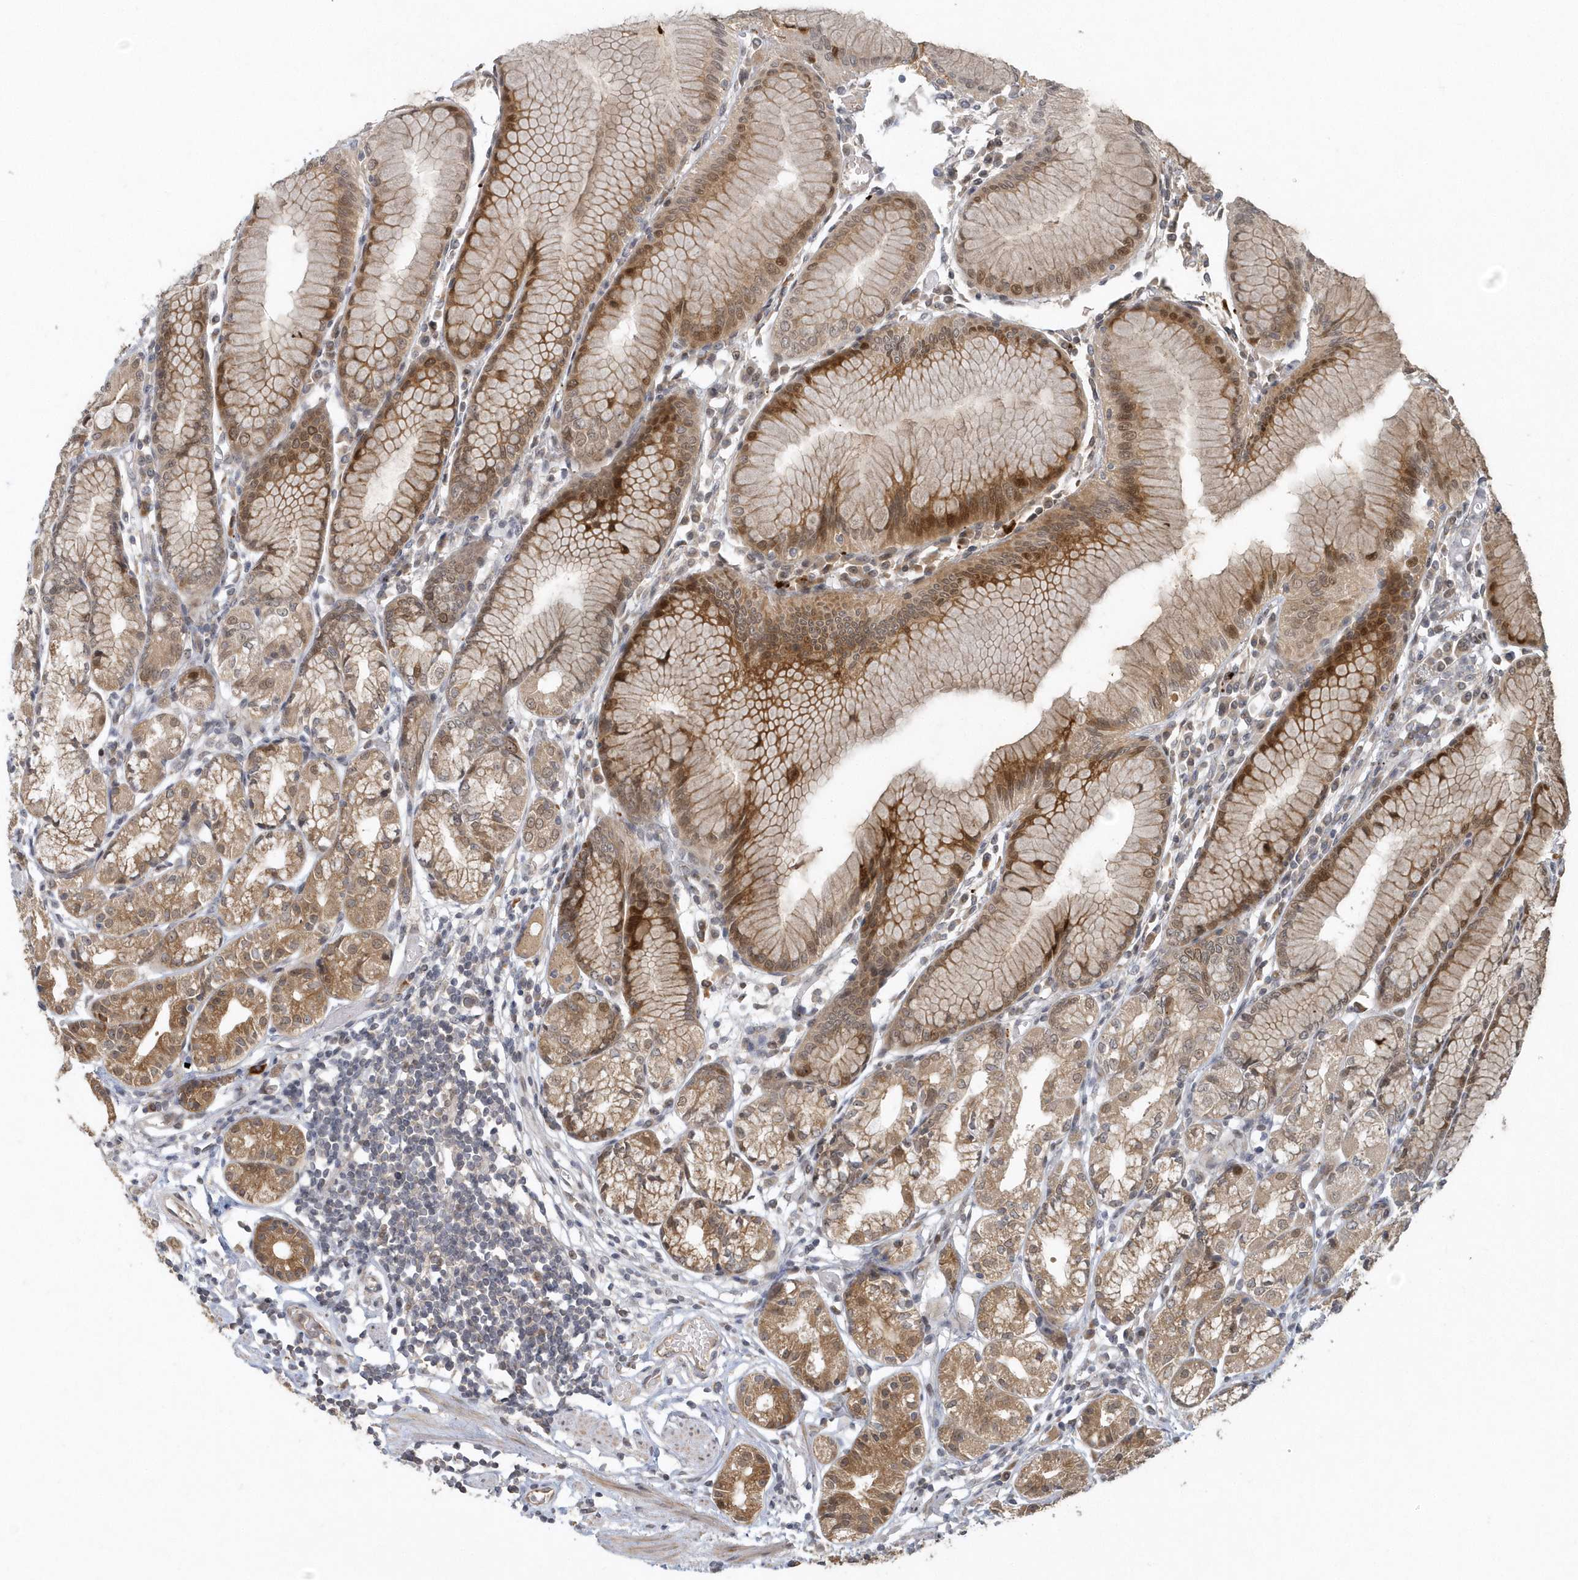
{"staining": {"intensity": "moderate", "quantity": ">75%", "location": "cytoplasmic/membranous"}, "tissue": "stomach", "cell_type": "Glandular cells", "image_type": "normal", "snomed": [{"axis": "morphology", "description": "Normal tissue, NOS"}, {"axis": "topography", "description": "Stomach"}], "caption": "Brown immunohistochemical staining in unremarkable human stomach shows moderate cytoplasmic/membranous staining in approximately >75% of glandular cells.", "gene": "TRAIP", "patient": {"sex": "female", "age": 57}}